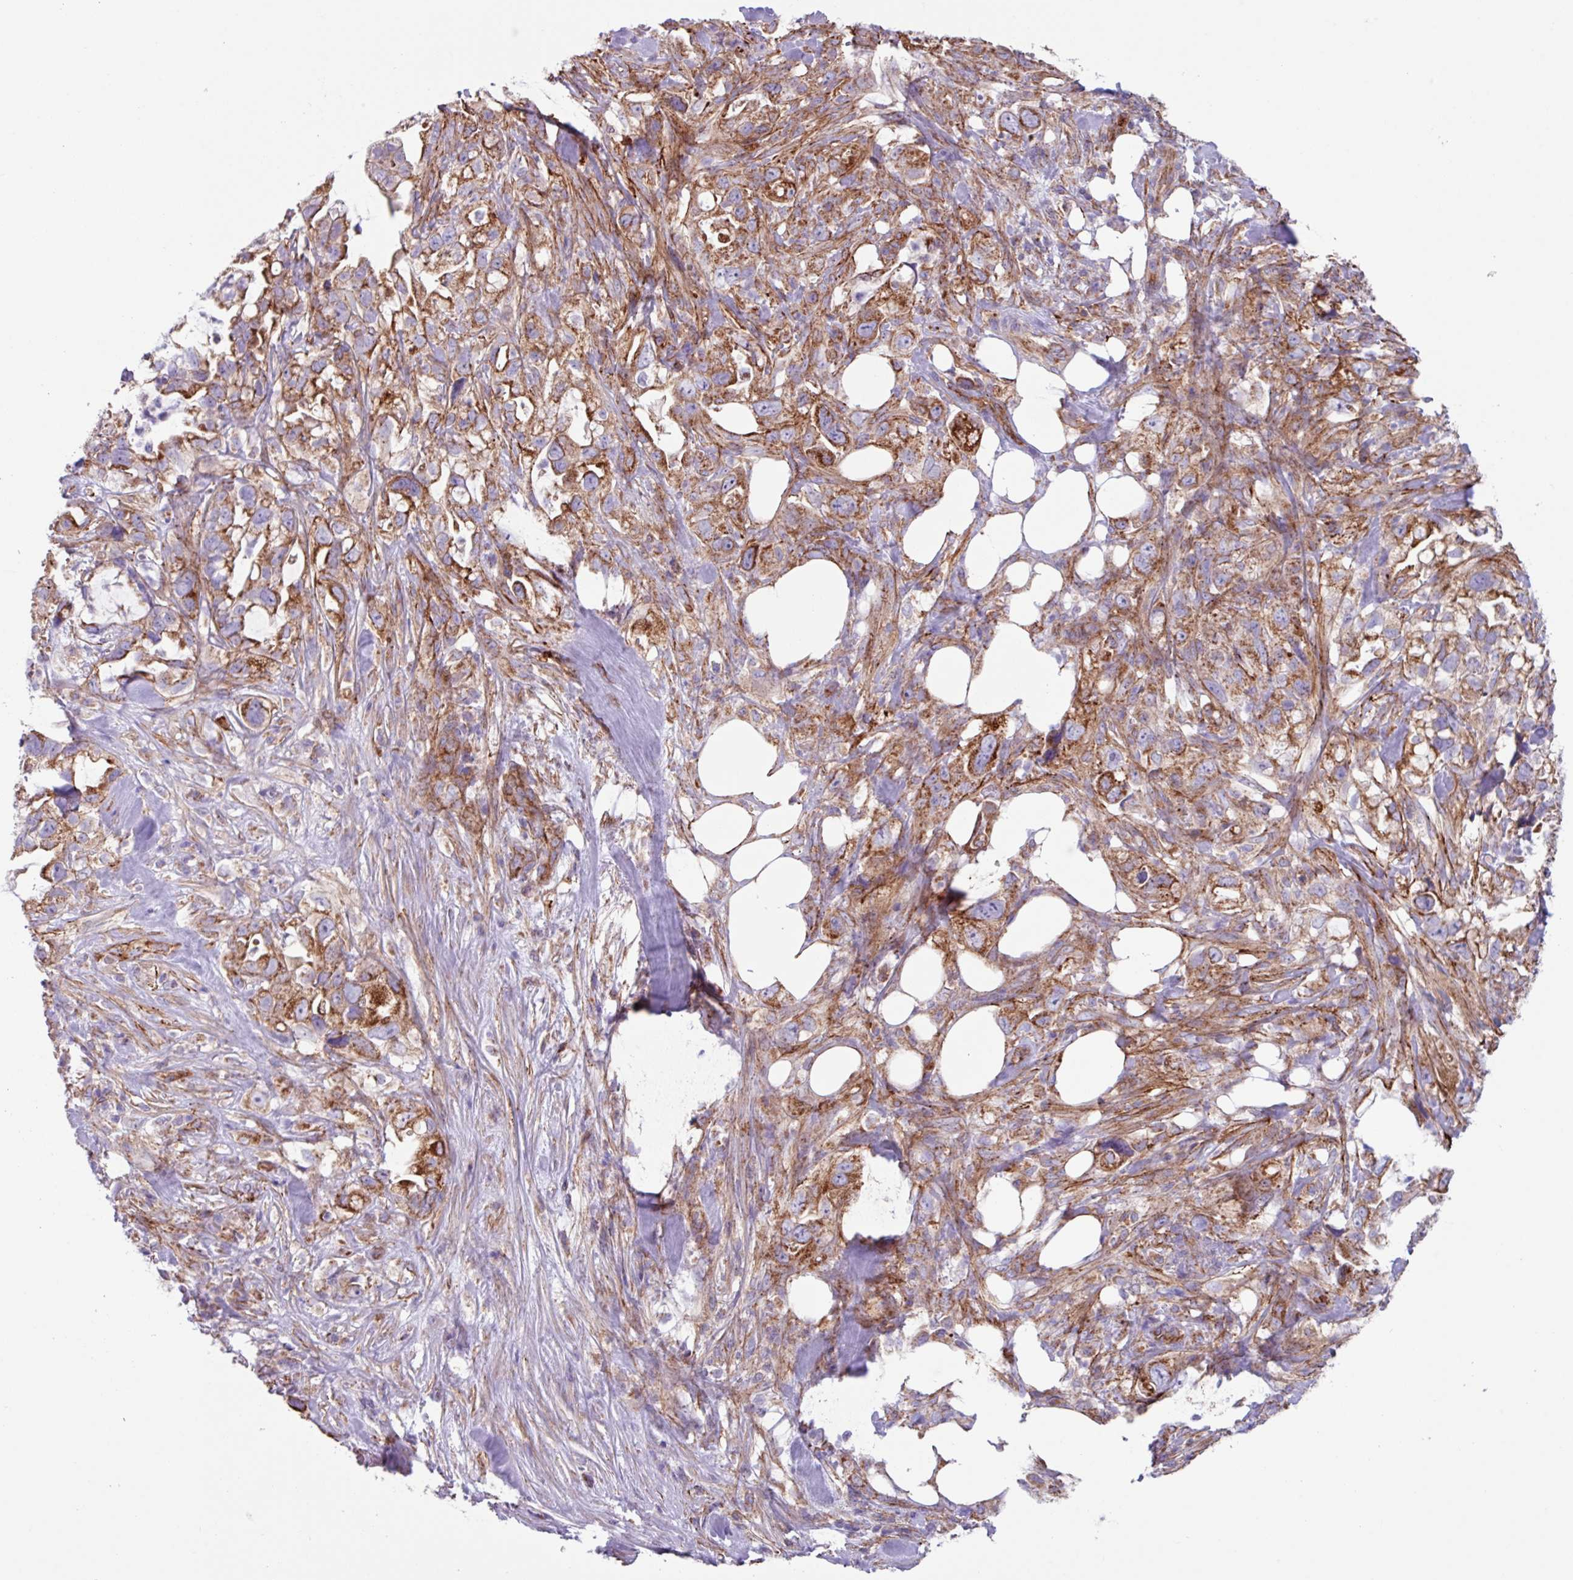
{"staining": {"intensity": "strong", "quantity": ">75%", "location": "cytoplasmic/membranous"}, "tissue": "pancreatic cancer", "cell_type": "Tumor cells", "image_type": "cancer", "snomed": [{"axis": "morphology", "description": "Adenocarcinoma, NOS"}, {"axis": "topography", "description": "Pancreas"}], "caption": "Pancreatic cancer tissue shows strong cytoplasmic/membranous staining in about >75% of tumor cells, visualized by immunohistochemistry.", "gene": "OTULIN", "patient": {"sex": "female", "age": 61}}